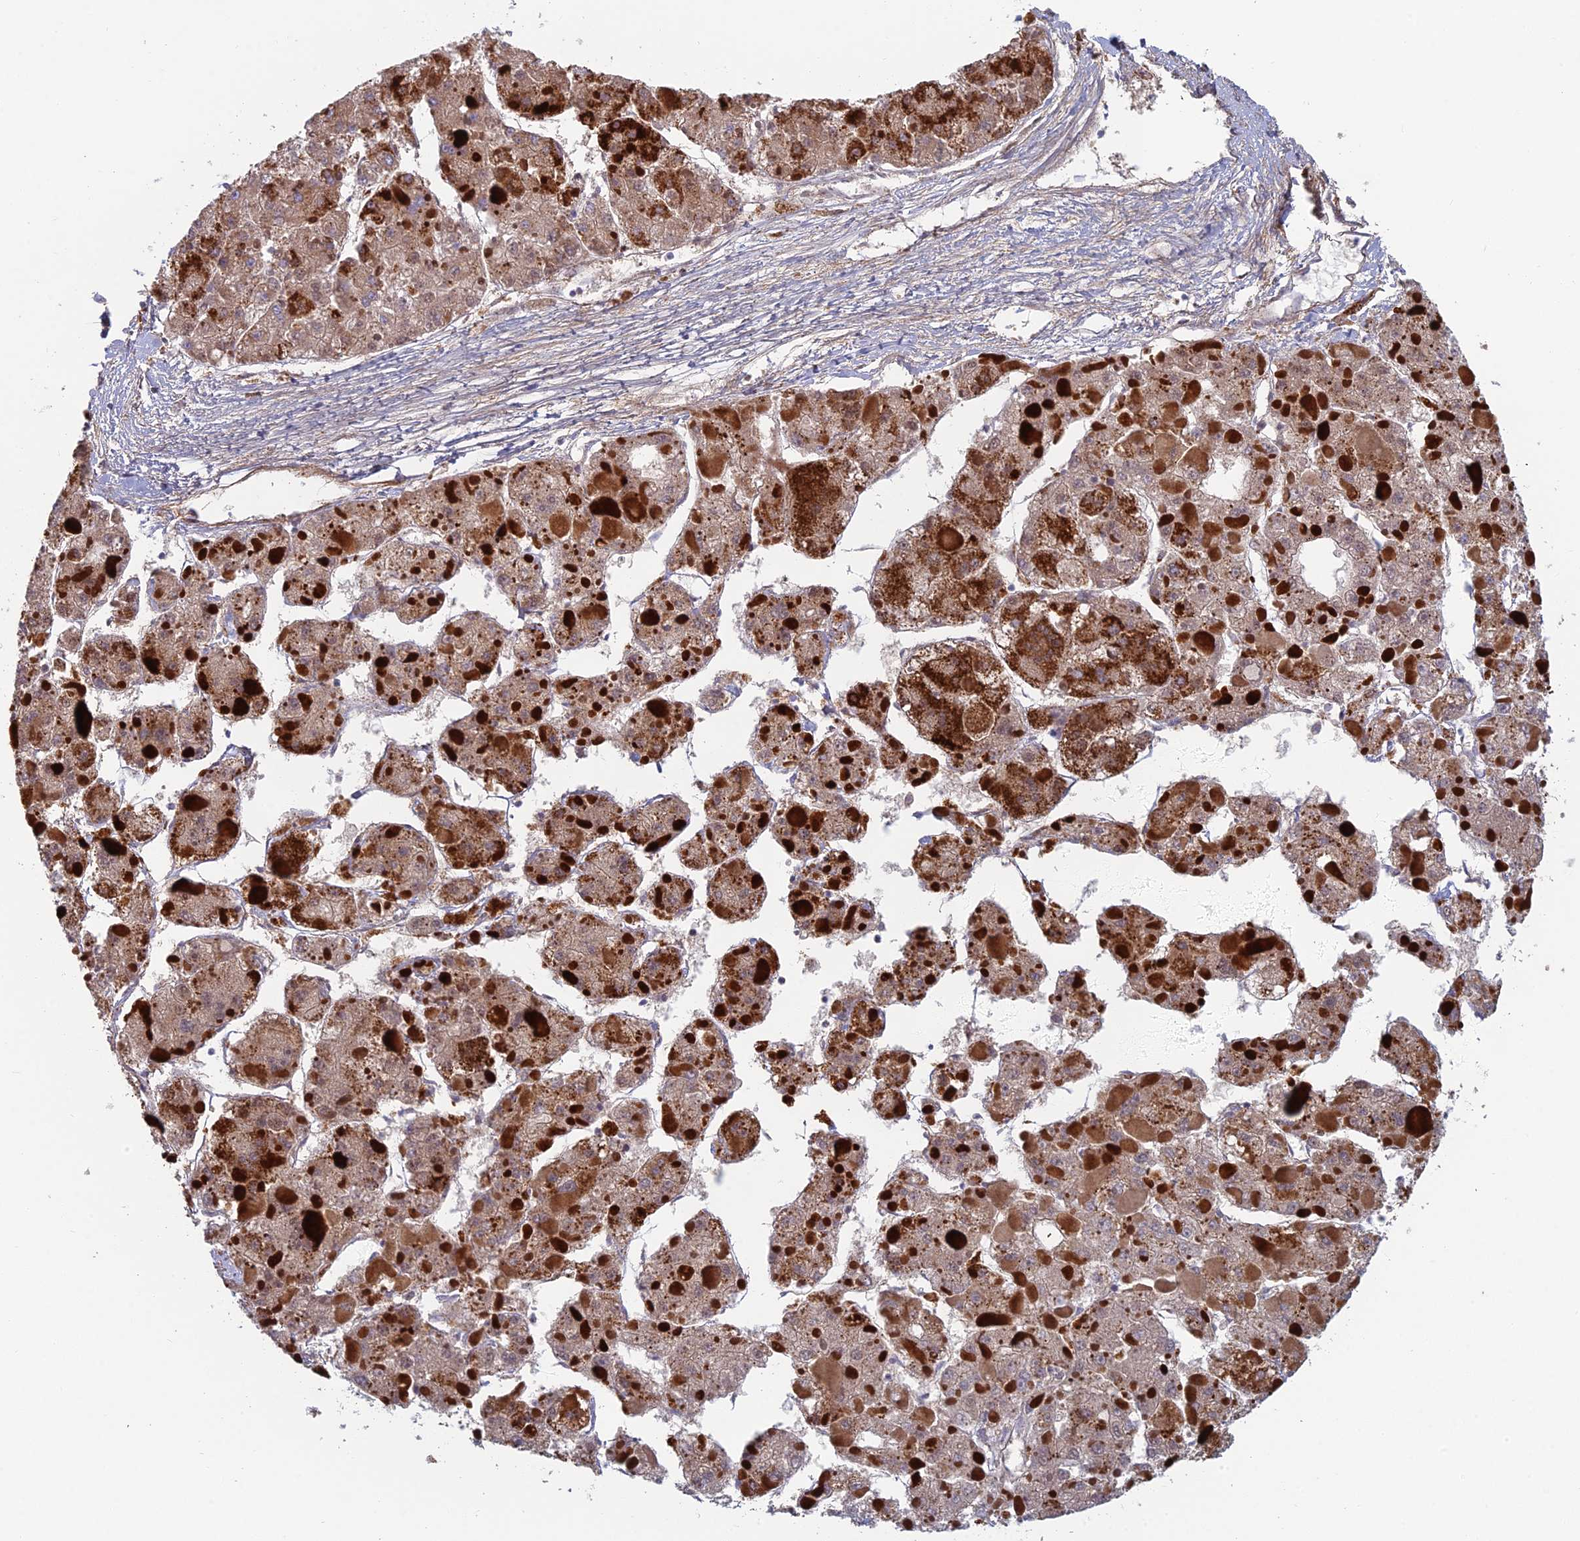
{"staining": {"intensity": "strong", "quantity": "25%-75%", "location": "cytoplasmic/membranous"}, "tissue": "liver cancer", "cell_type": "Tumor cells", "image_type": "cancer", "snomed": [{"axis": "morphology", "description": "Carcinoma, Hepatocellular, NOS"}, {"axis": "topography", "description": "Liver"}], "caption": "Strong cytoplasmic/membranous protein positivity is appreciated in about 25%-75% of tumor cells in liver cancer (hepatocellular carcinoma).", "gene": "IFTAP", "patient": {"sex": "female", "age": 73}}